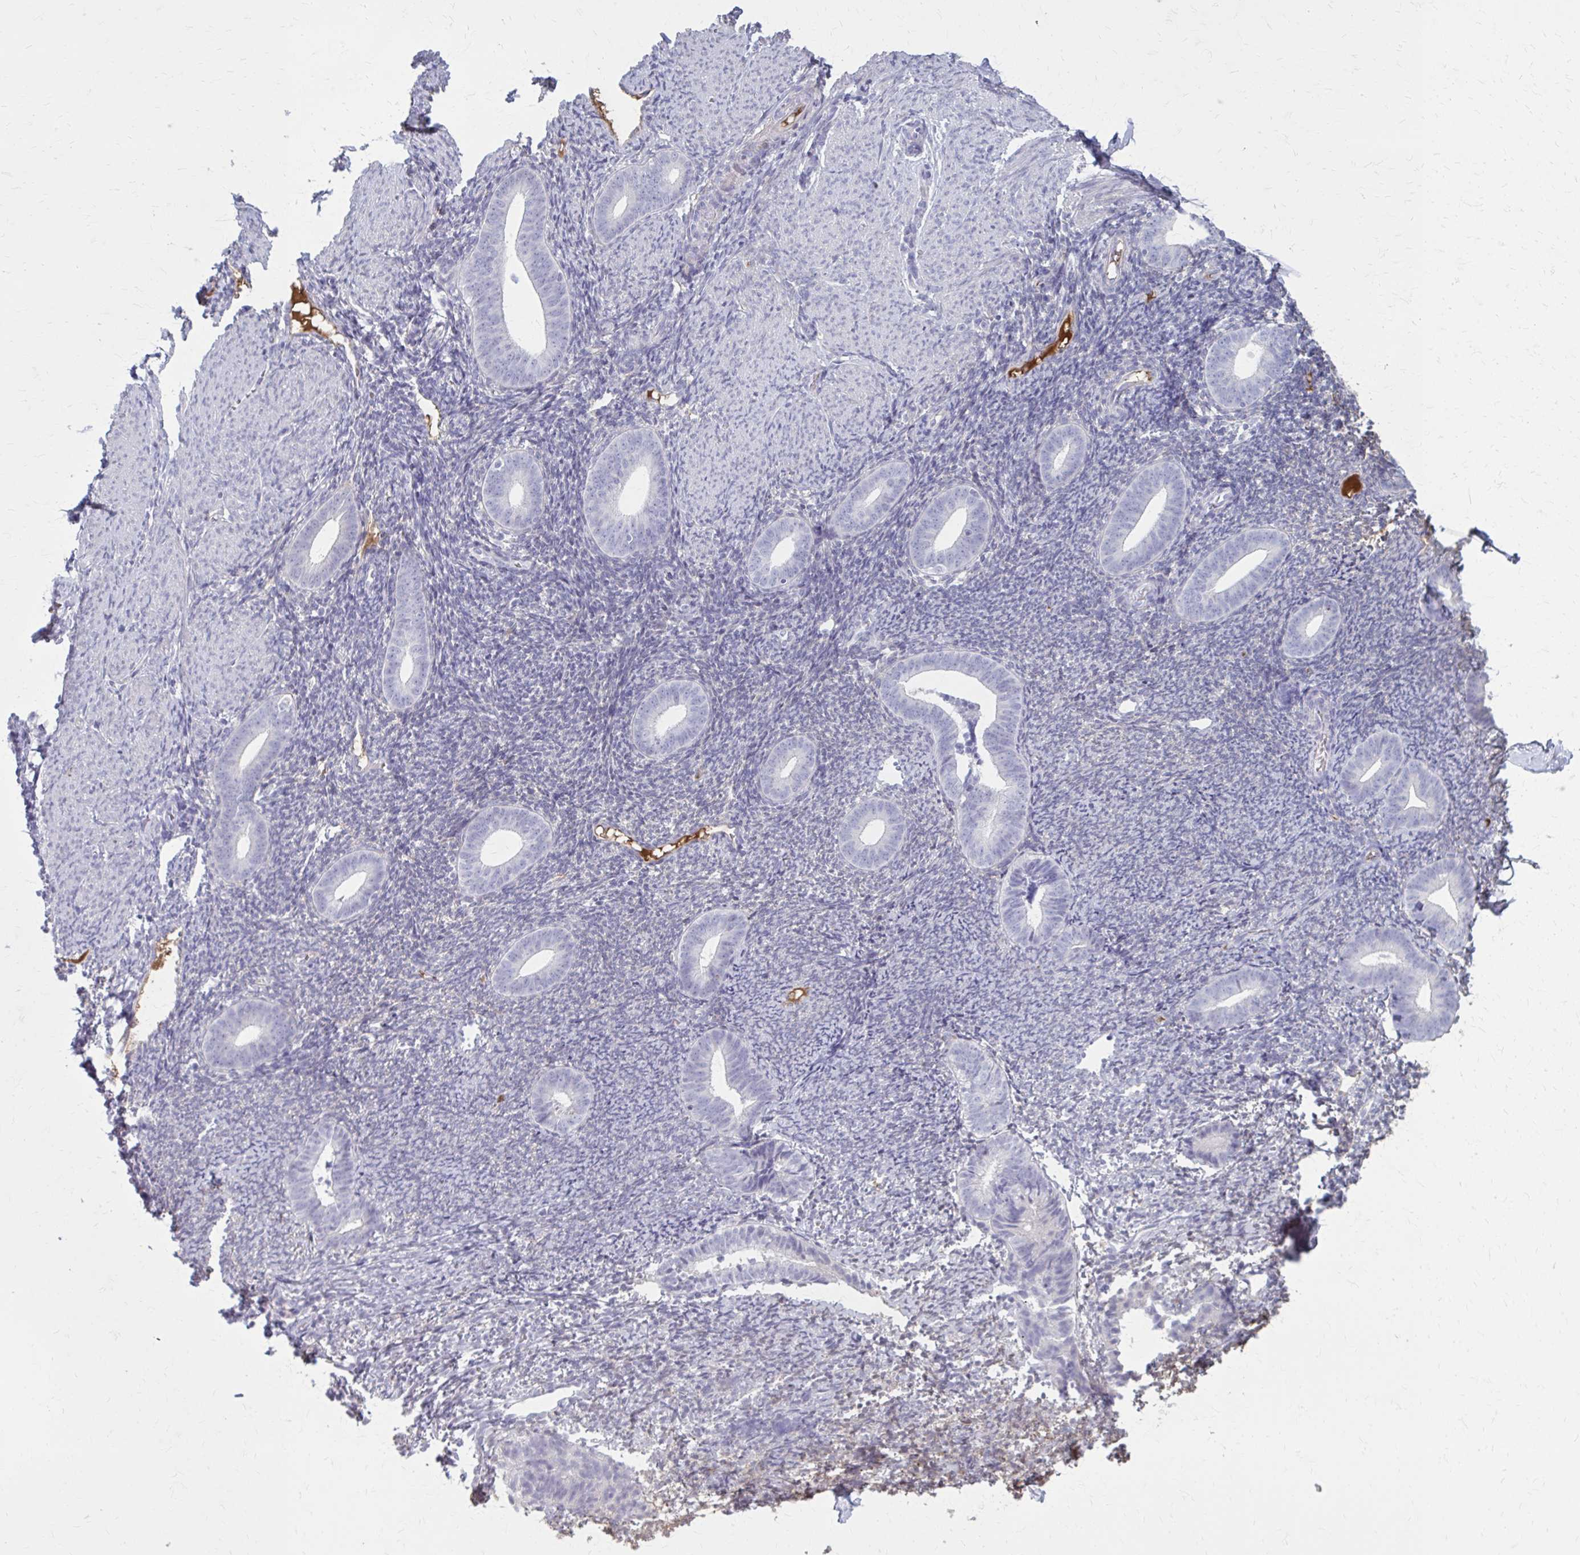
{"staining": {"intensity": "weak", "quantity": "<25%", "location": "cytoplasmic/membranous"}, "tissue": "endometrium", "cell_type": "Cells in endometrial stroma", "image_type": "normal", "snomed": [{"axis": "morphology", "description": "Normal tissue, NOS"}, {"axis": "topography", "description": "Endometrium"}], "caption": "A photomicrograph of human endometrium is negative for staining in cells in endometrial stroma. The staining is performed using DAB (3,3'-diaminobenzidine) brown chromogen with nuclei counter-stained in using hematoxylin.", "gene": "SERPIND1", "patient": {"sex": "female", "age": 39}}